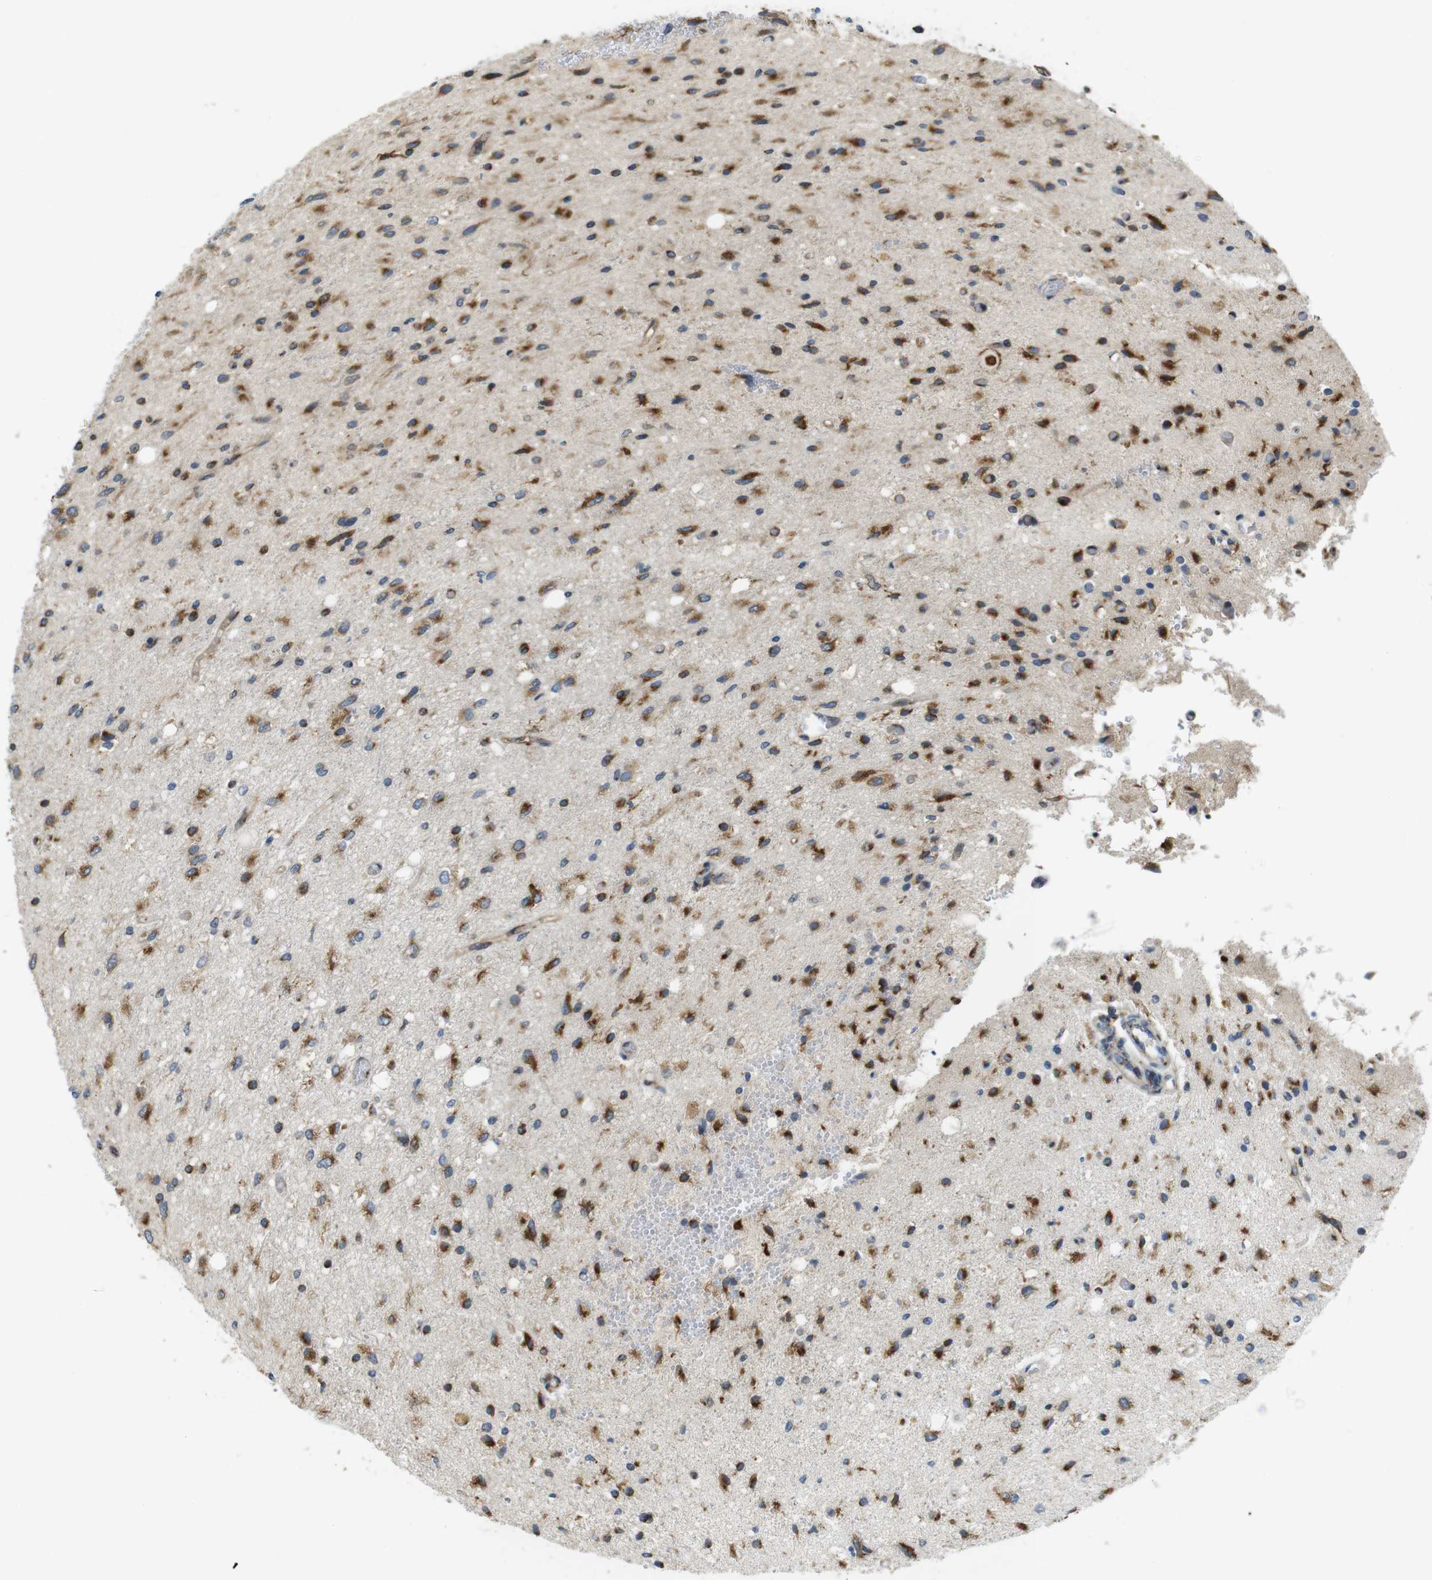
{"staining": {"intensity": "strong", "quantity": "25%-75%", "location": "cytoplasmic/membranous"}, "tissue": "glioma", "cell_type": "Tumor cells", "image_type": "cancer", "snomed": [{"axis": "morphology", "description": "Glioma, malignant, Low grade"}, {"axis": "topography", "description": "Brain"}], "caption": "Protein expression analysis of malignant glioma (low-grade) demonstrates strong cytoplasmic/membranous expression in approximately 25%-75% of tumor cells.", "gene": "TMEM143", "patient": {"sex": "male", "age": 77}}